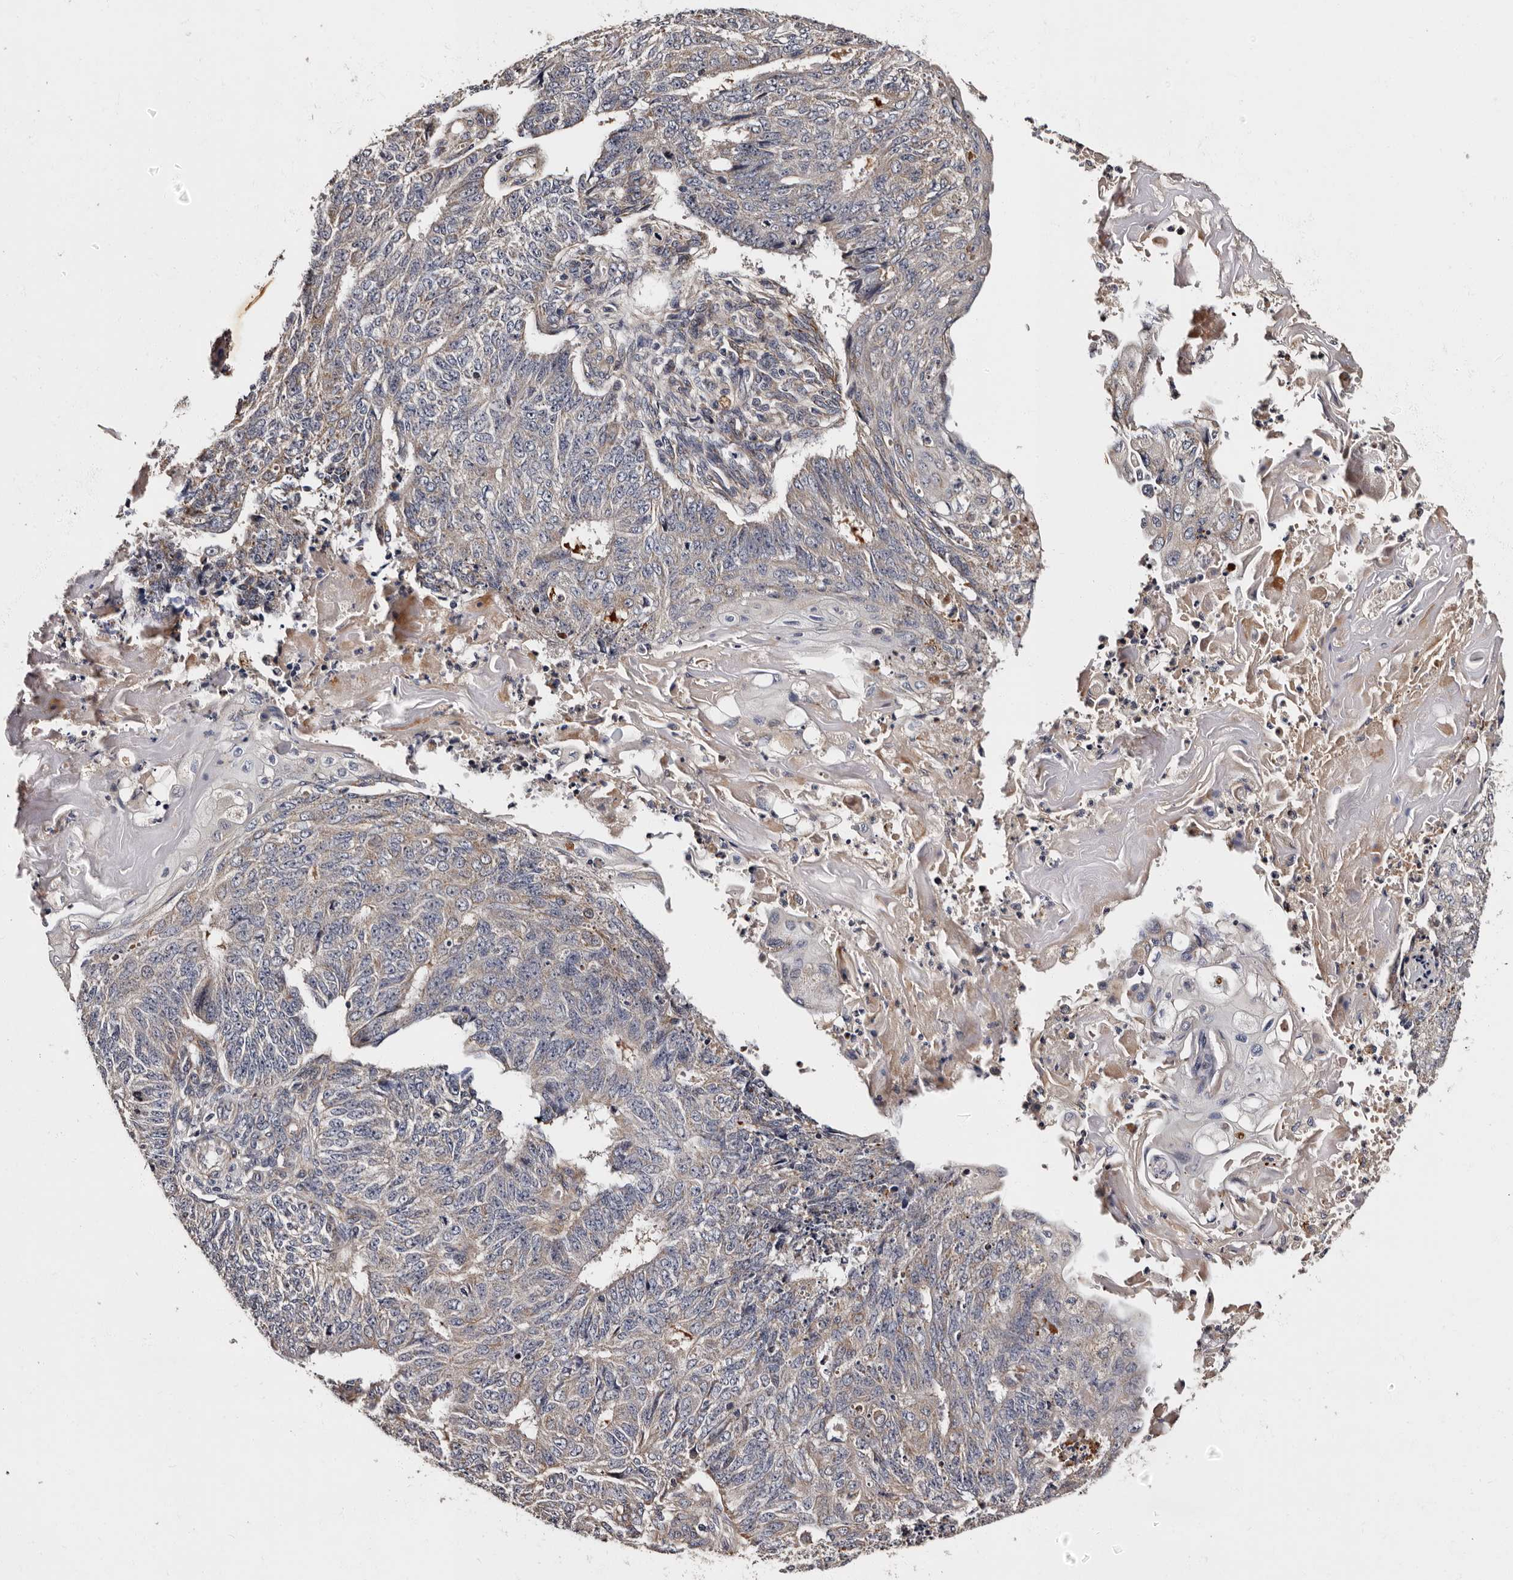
{"staining": {"intensity": "weak", "quantity": "<25%", "location": "cytoplasmic/membranous"}, "tissue": "endometrial cancer", "cell_type": "Tumor cells", "image_type": "cancer", "snomed": [{"axis": "morphology", "description": "Adenocarcinoma, NOS"}, {"axis": "topography", "description": "Endometrium"}], "caption": "Tumor cells show no significant protein staining in endometrial adenocarcinoma.", "gene": "ADCK5", "patient": {"sex": "female", "age": 32}}